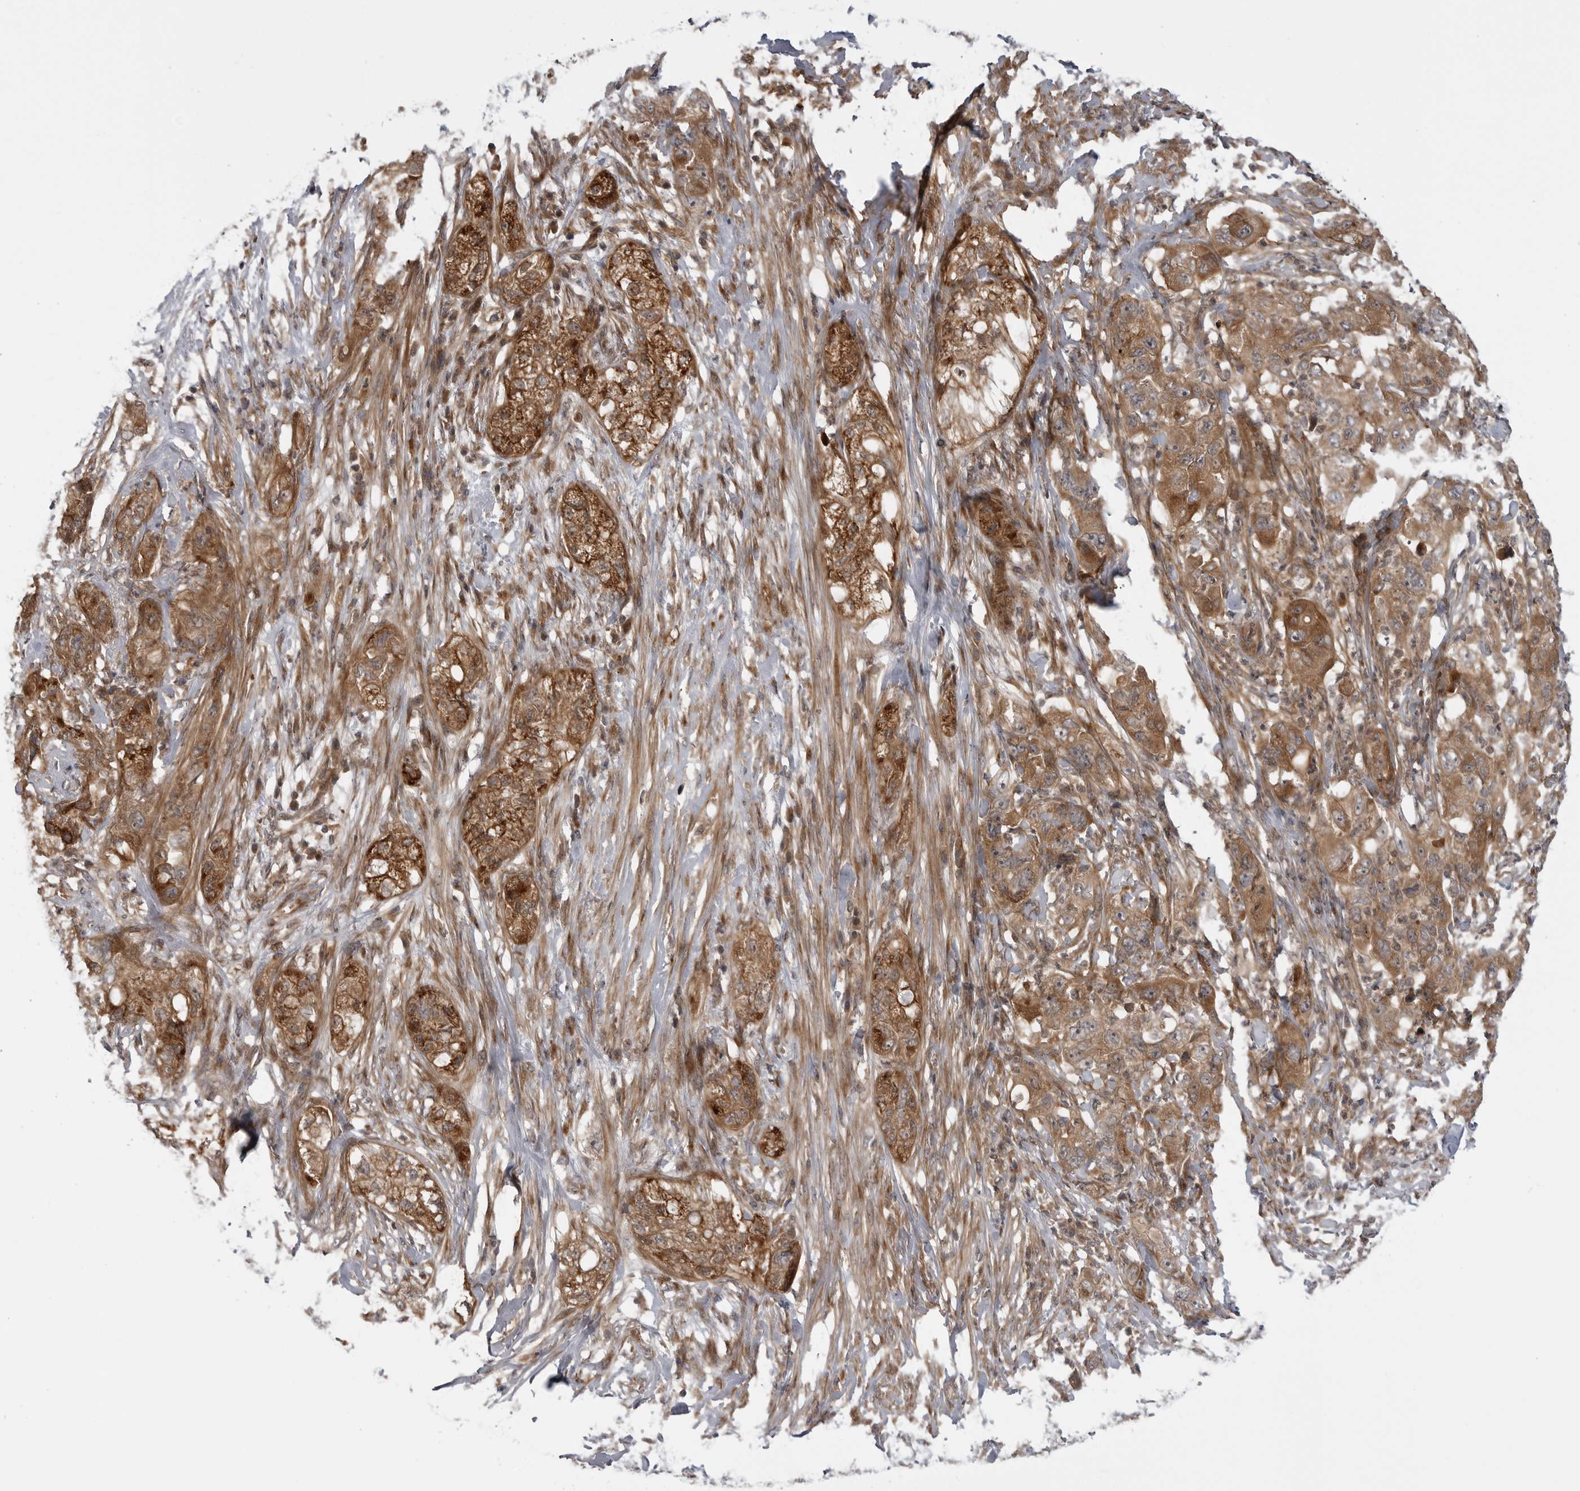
{"staining": {"intensity": "strong", "quantity": ">75%", "location": "cytoplasmic/membranous"}, "tissue": "pancreatic cancer", "cell_type": "Tumor cells", "image_type": "cancer", "snomed": [{"axis": "morphology", "description": "Adenocarcinoma, NOS"}, {"axis": "topography", "description": "Pancreas"}], "caption": "Immunohistochemical staining of pancreatic cancer (adenocarcinoma) exhibits strong cytoplasmic/membranous protein expression in about >75% of tumor cells. (DAB IHC with brightfield microscopy, high magnification).", "gene": "LRRC45", "patient": {"sex": "female", "age": 78}}